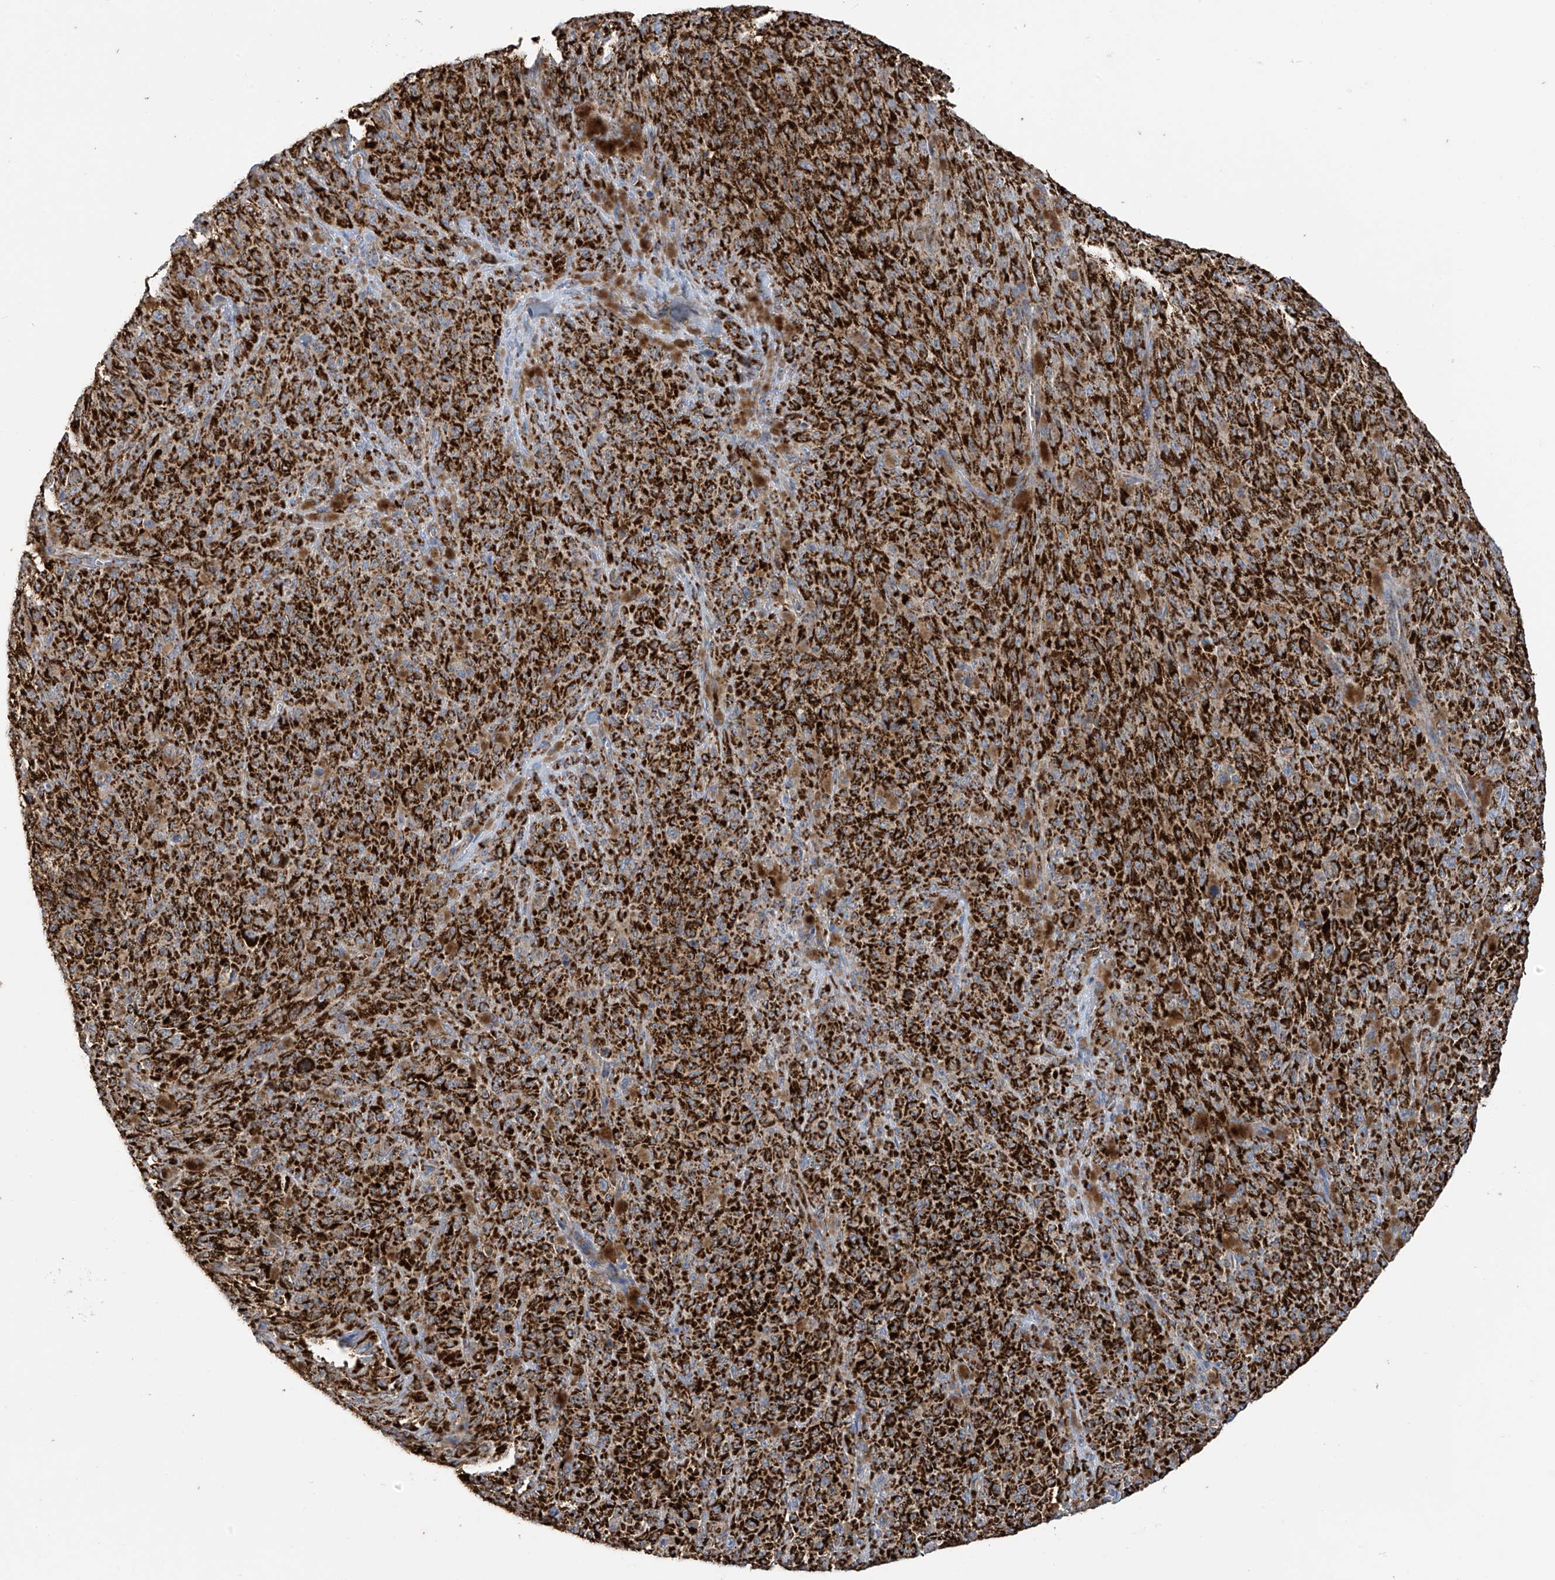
{"staining": {"intensity": "strong", "quantity": ">75%", "location": "cytoplasmic/membranous"}, "tissue": "melanoma", "cell_type": "Tumor cells", "image_type": "cancer", "snomed": [{"axis": "morphology", "description": "Malignant melanoma, NOS"}, {"axis": "topography", "description": "Skin"}], "caption": "Immunohistochemistry (IHC) image of neoplastic tissue: melanoma stained using IHC displays high levels of strong protein expression localized specifically in the cytoplasmic/membranous of tumor cells, appearing as a cytoplasmic/membranous brown color.", "gene": "PNPT1", "patient": {"sex": "female", "age": 82}}